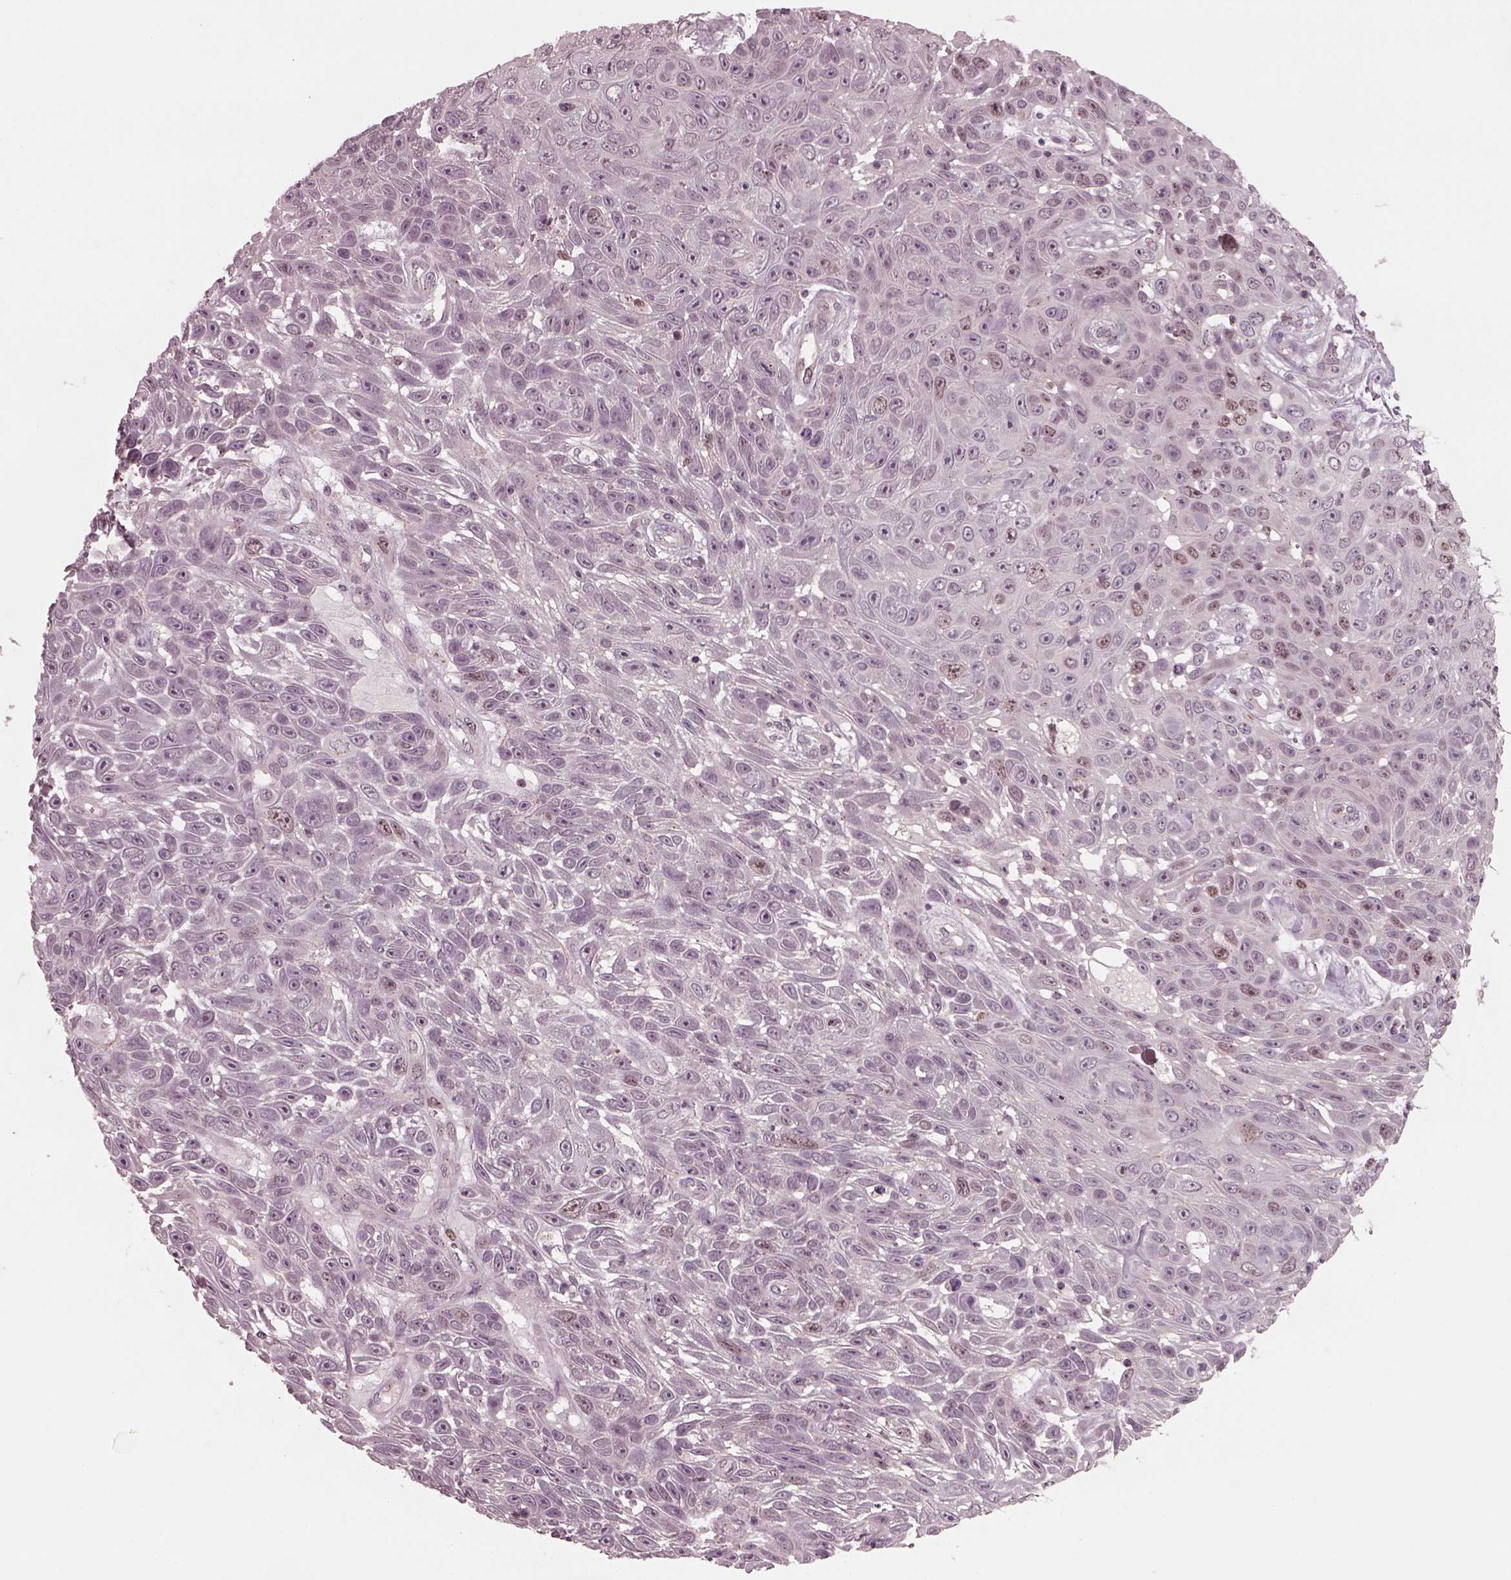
{"staining": {"intensity": "negative", "quantity": "none", "location": "none"}, "tissue": "skin cancer", "cell_type": "Tumor cells", "image_type": "cancer", "snomed": [{"axis": "morphology", "description": "Squamous cell carcinoma, NOS"}, {"axis": "topography", "description": "Skin"}], "caption": "There is no significant expression in tumor cells of skin cancer (squamous cell carcinoma). (Brightfield microscopy of DAB immunohistochemistry (IHC) at high magnification).", "gene": "SAXO1", "patient": {"sex": "male", "age": 82}}